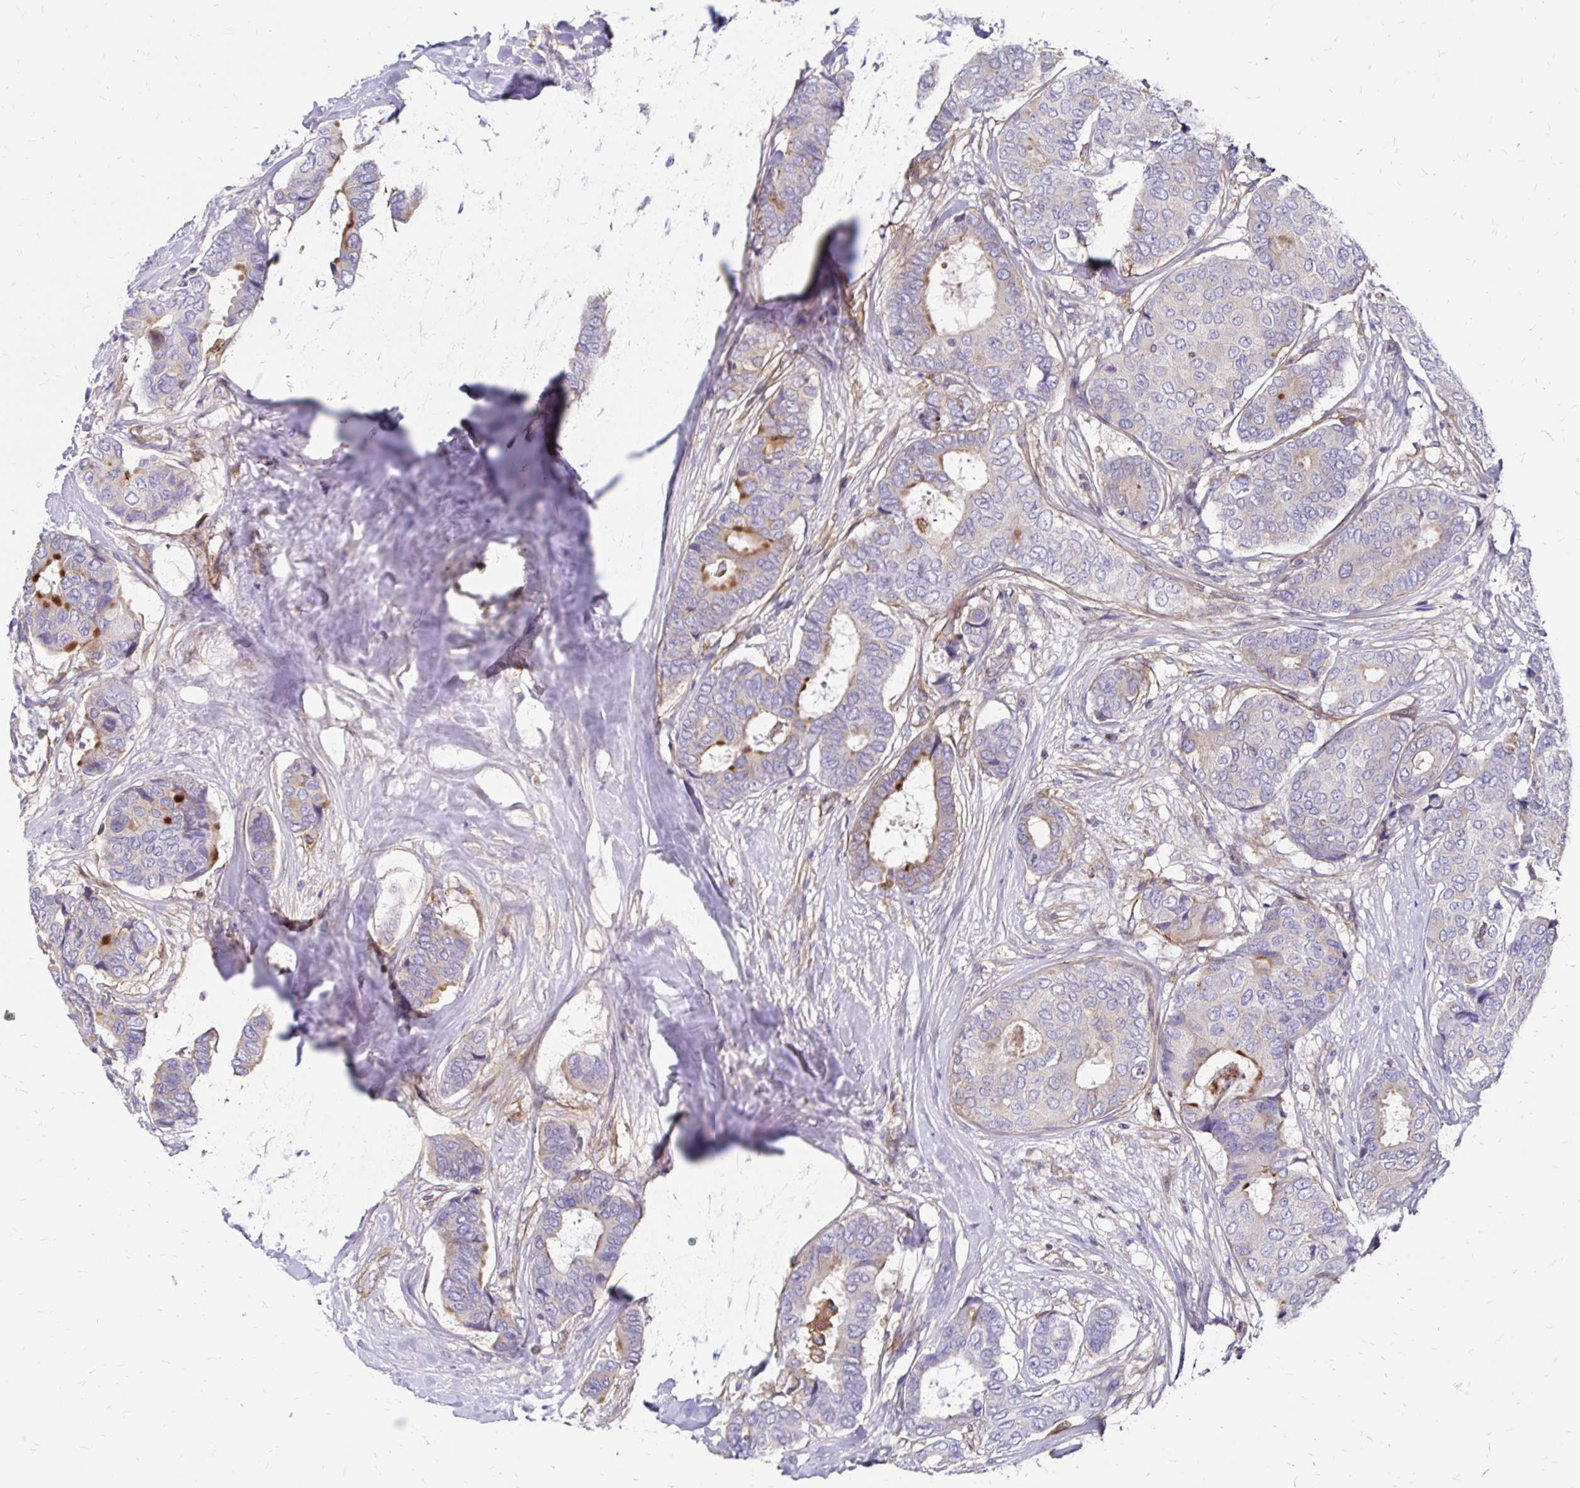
{"staining": {"intensity": "strong", "quantity": "<25%", "location": "cytoplasmic/membranous"}, "tissue": "breast cancer", "cell_type": "Tumor cells", "image_type": "cancer", "snomed": [{"axis": "morphology", "description": "Duct carcinoma"}, {"axis": "topography", "description": "Breast"}], "caption": "Breast cancer was stained to show a protein in brown. There is medium levels of strong cytoplasmic/membranous expression in about <25% of tumor cells. The staining is performed using DAB (3,3'-diaminobenzidine) brown chromogen to label protein expression. The nuclei are counter-stained blue using hematoxylin.", "gene": "TNS3", "patient": {"sex": "female", "age": 75}}